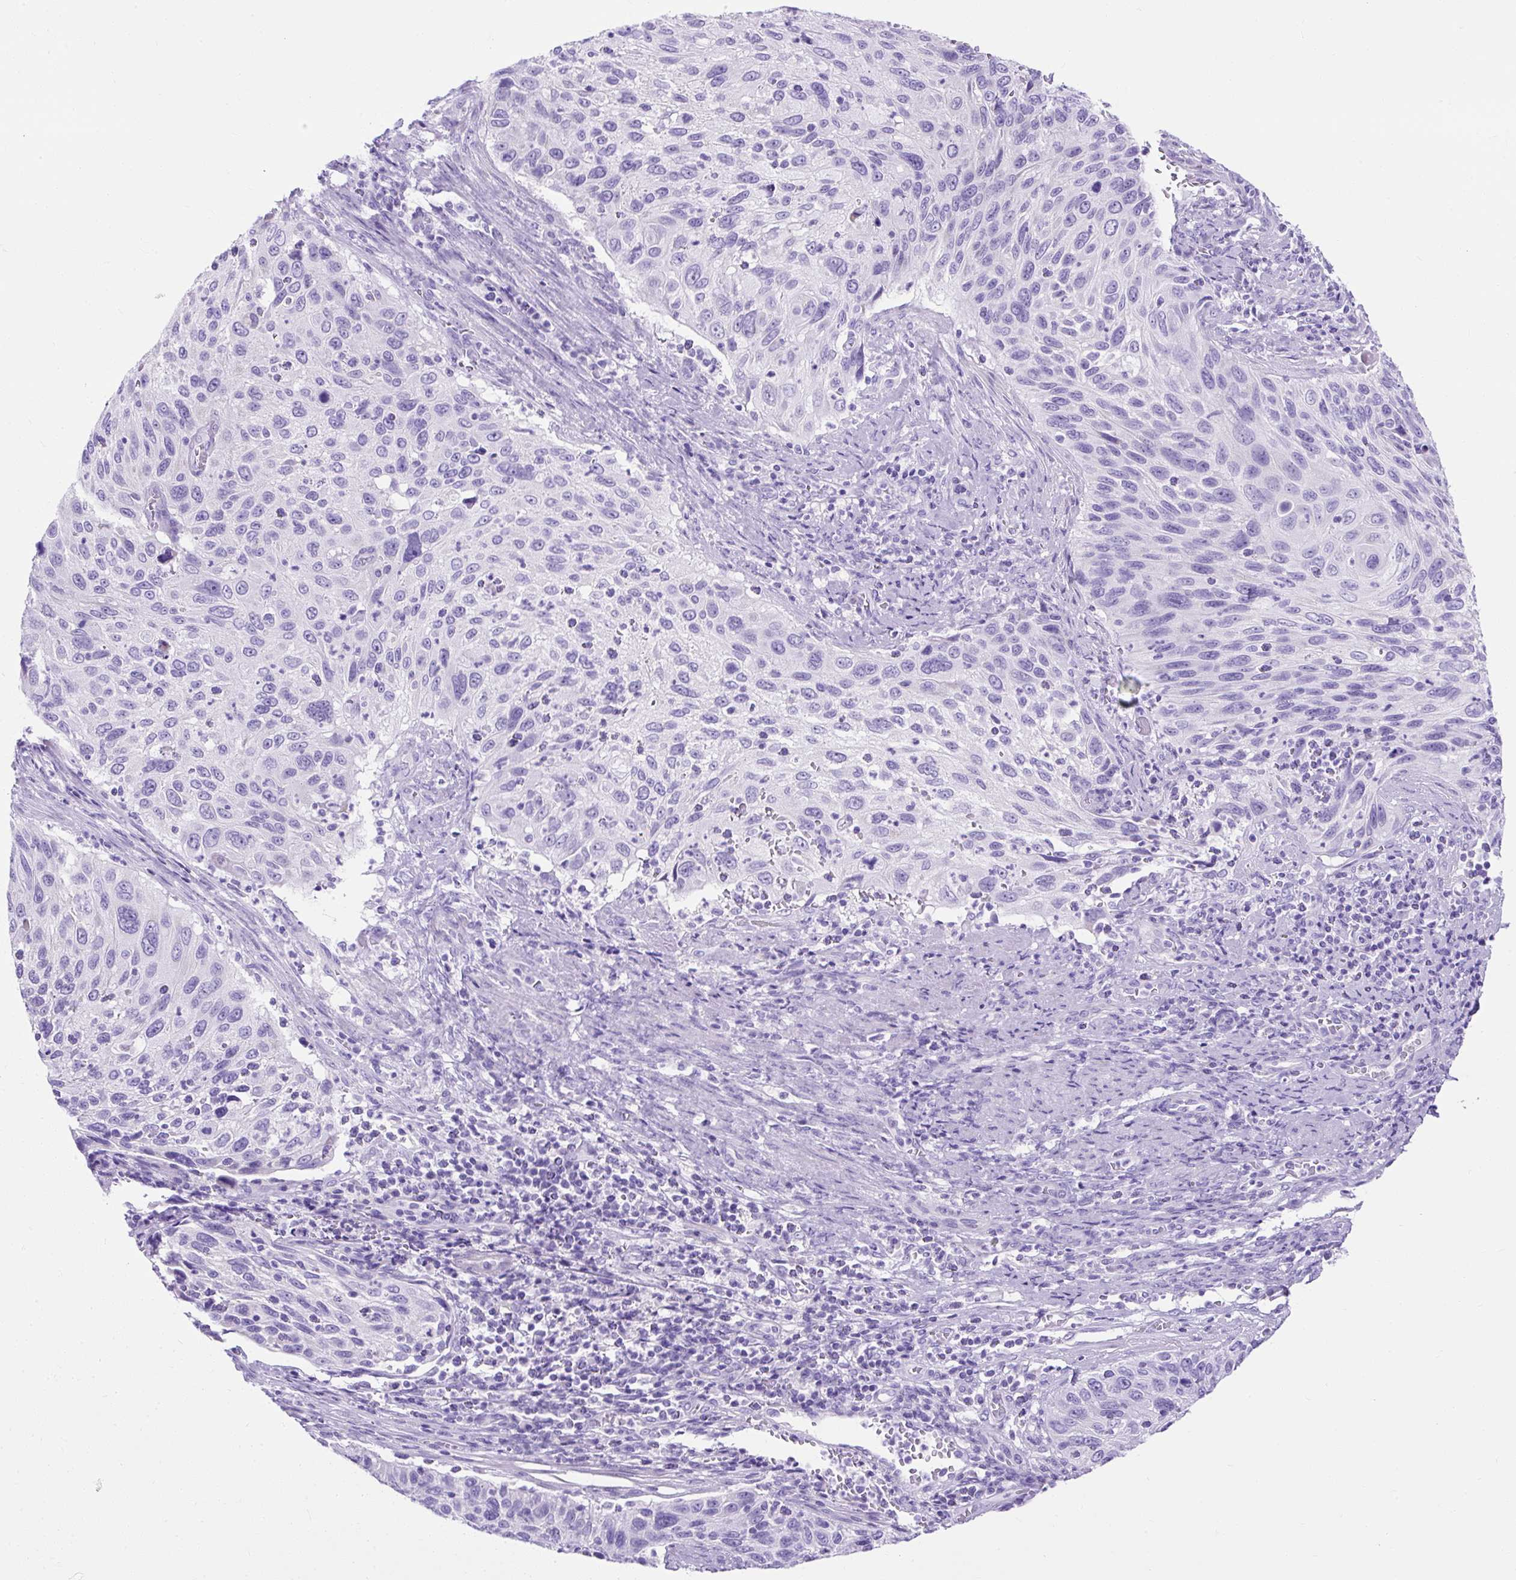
{"staining": {"intensity": "negative", "quantity": "none", "location": "none"}, "tissue": "cervical cancer", "cell_type": "Tumor cells", "image_type": "cancer", "snomed": [{"axis": "morphology", "description": "Squamous cell carcinoma, NOS"}, {"axis": "topography", "description": "Cervix"}], "caption": "Immunohistochemical staining of cervical cancer shows no significant positivity in tumor cells.", "gene": "KRT12", "patient": {"sex": "female", "age": 70}}